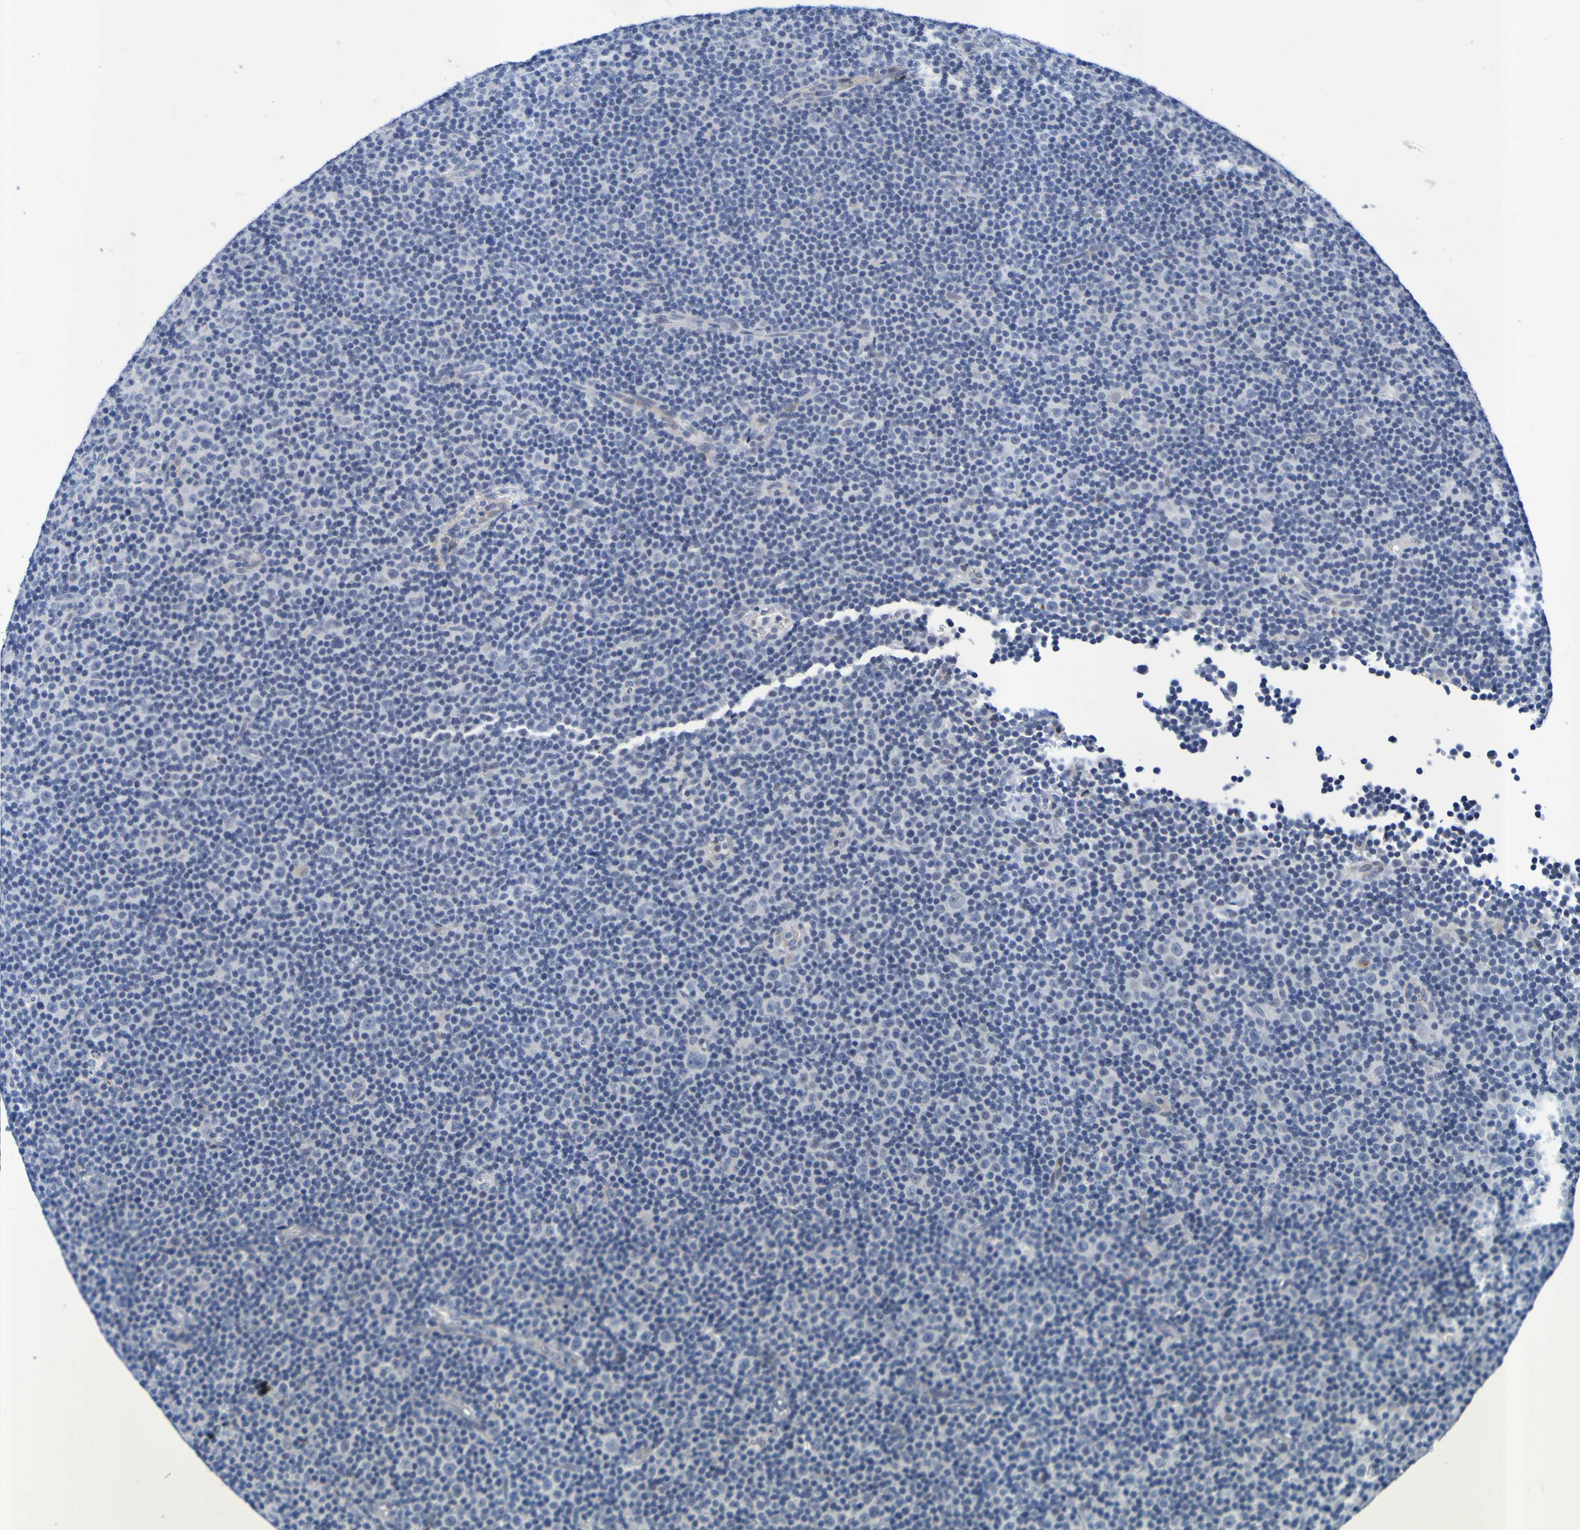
{"staining": {"intensity": "negative", "quantity": "none", "location": "none"}, "tissue": "lymphoma", "cell_type": "Tumor cells", "image_type": "cancer", "snomed": [{"axis": "morphology", "description": "Malignant lymphoma, non-Hodgkin's type, Low grade"}, {"axis": "topography", "description": "Lymph node"}], "caption": "A high-resolution micrograph shows IHC staining of lymphoma, which reveals no significant staining in tumor cells.", "gene": "VMA21", "patient": {"sex": "female", "age": 67}}